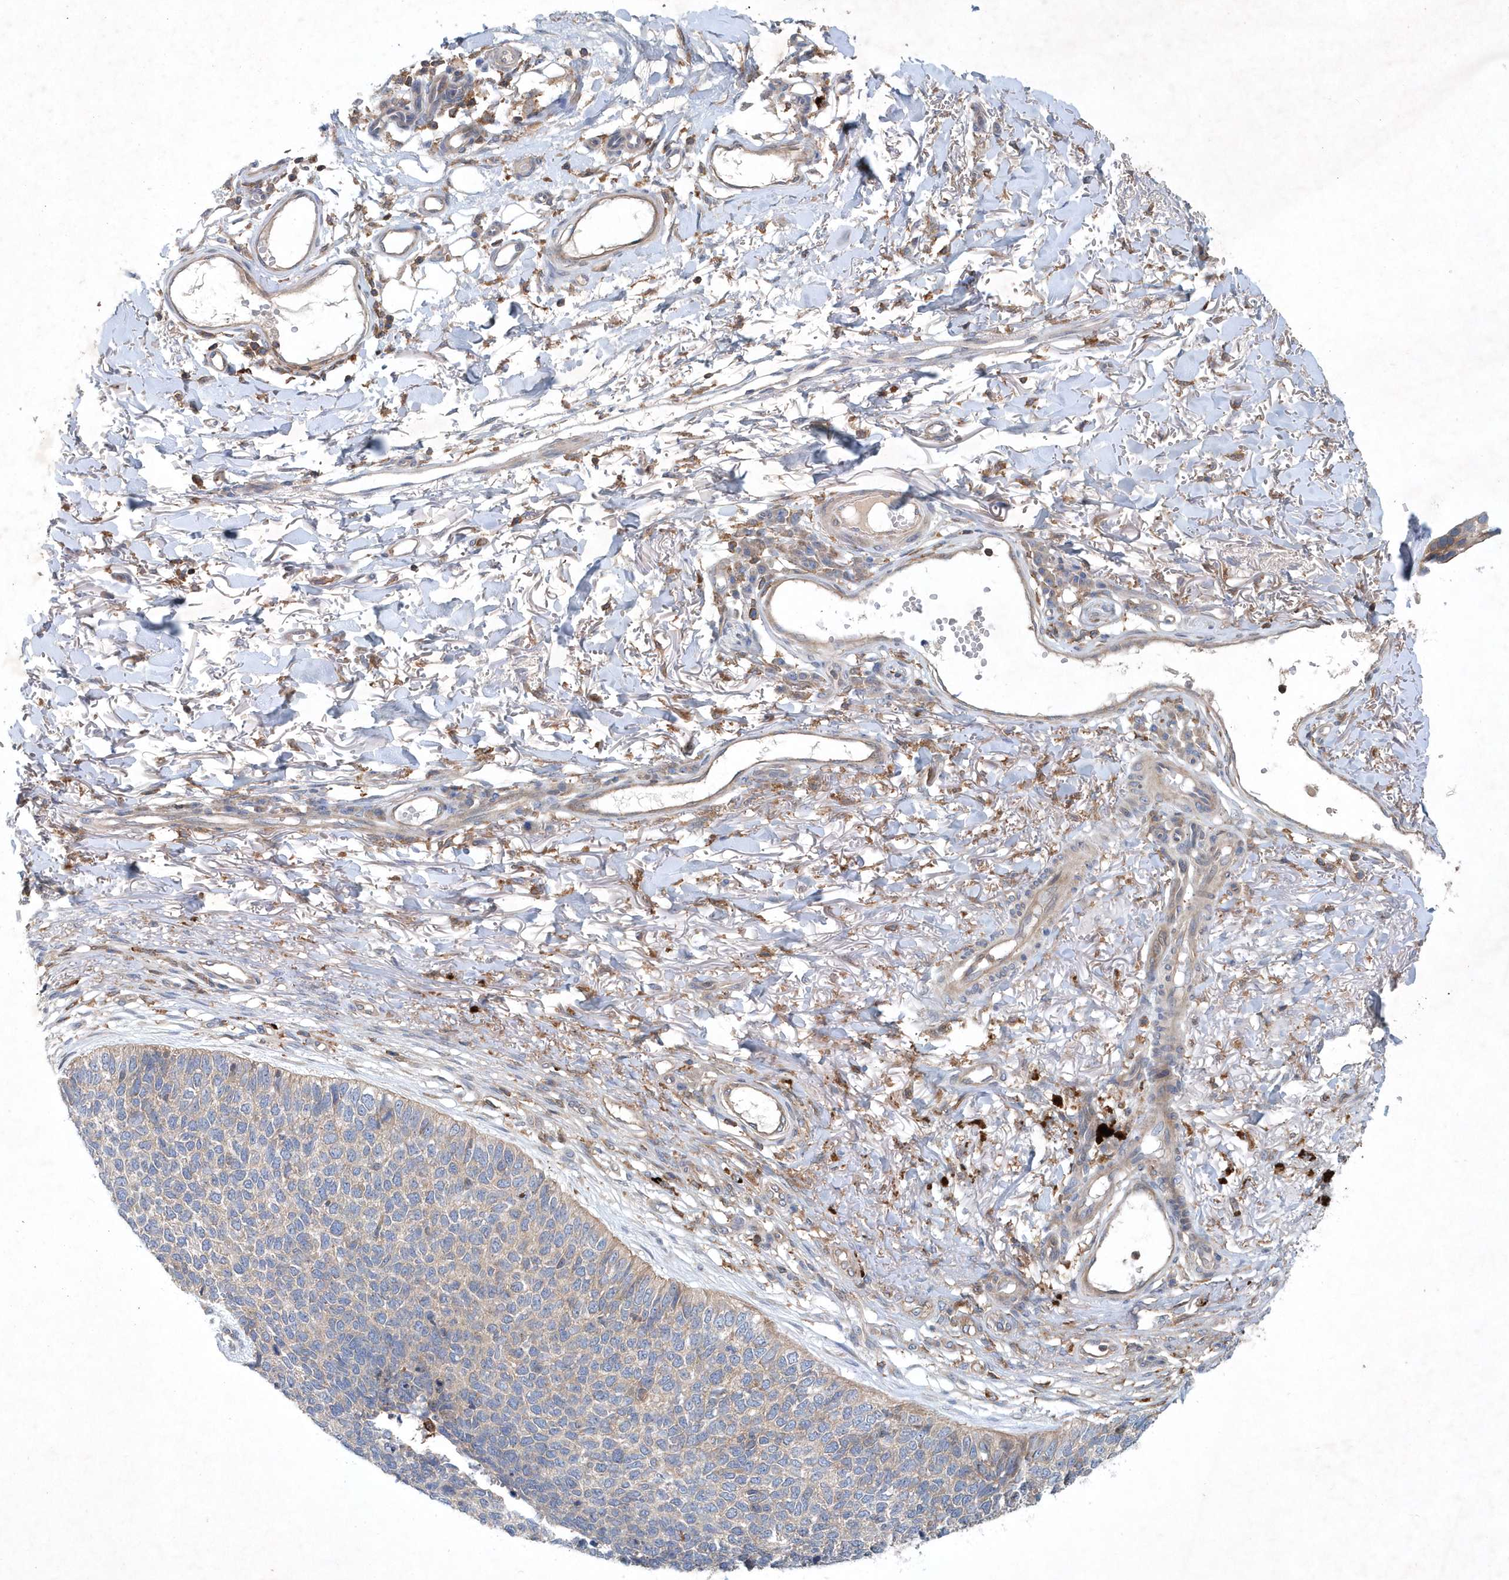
{"staining": {"intensity": "negative", "quantity": "none", "location": "none"}, "tissue": "skin cancer", "cell_type": "Tumor cells", "image_type": "cancer", "snomed": [{"axis": "morphology", "description": "Basal cell carcinoma"}, {"axis": "topography", "description": "Skin"}], "caption": "Image shows no significant protein expression in tumor cells of basal cell carcinoma (skin).", "gene": "P2RY10", "patient": {"sex": "female", "age": 84}}